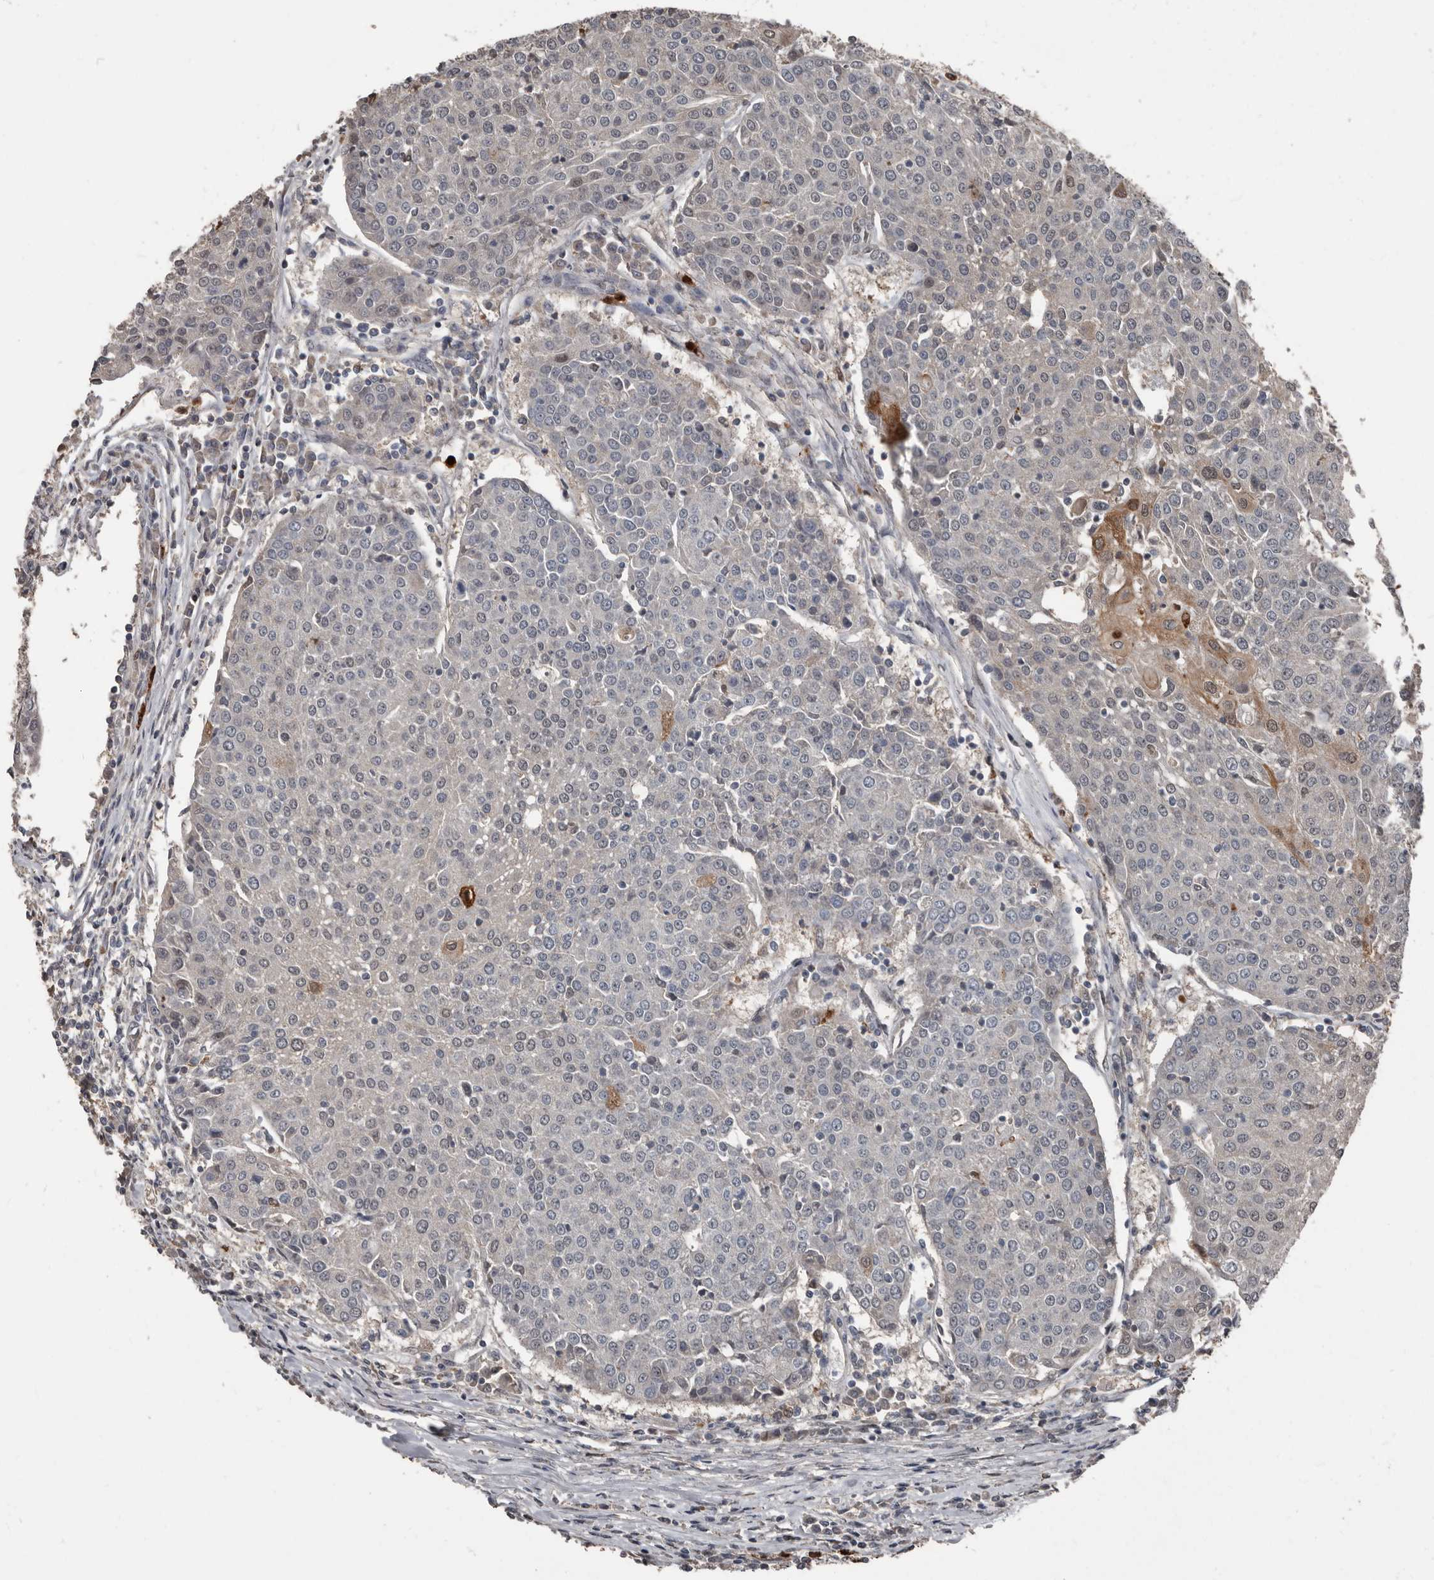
{"staining": {"intensity": "negative", "quantity": "none", "location": "none"}, "tissue": "urothelial cancer", "cell_type": "Tumor cells", "image_type": "cancer", "snomed": [{"axis": "morphology", "description": "Urothelial carcinoma, High grade"}, {"axis": "topography", "description": "Urinary bladder"}], "caption": "The immunohistochemistry (IHC) histopathology image has no significant staining in tumor cells of urothelial cancer tissue. The staining was performed using DAB to visualize the protein expression in brown, while the nuclei were stained in blue with hematoxylin (Magnification: 20x).", "gene": "FSBP", "patient": {"sex": "female", "age": 85}}